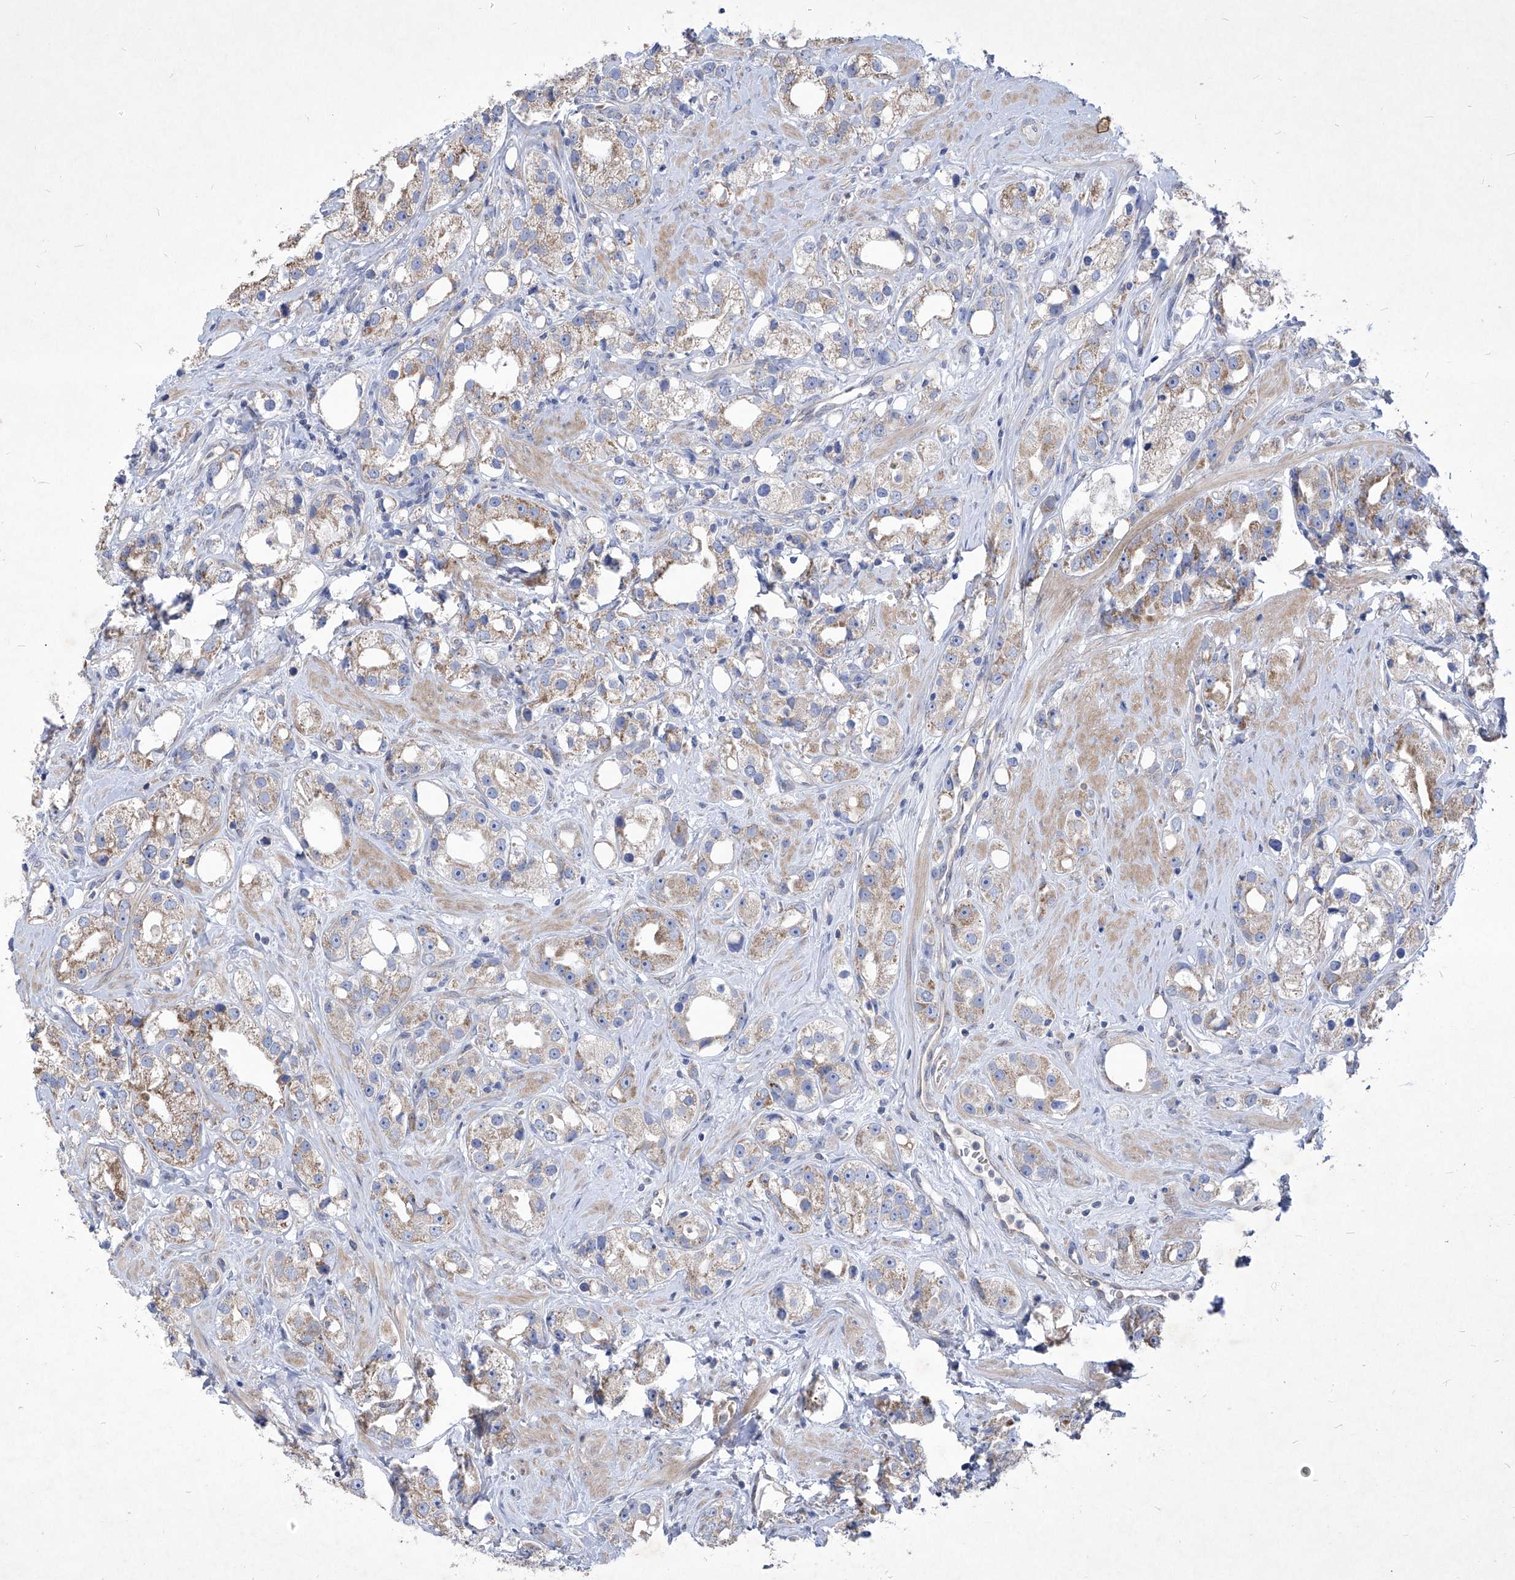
{"staining": {"intensity": "weak", "quantity": ">75%", "location": "cytoplasmic/membranous"}, "tissue": "prostate cancer", "cell_type": "Tumor cells", "image_type": "cancer", "snomed": [{"axis": "morphology", "description": "Adenocarcinoma, NOS"}, {"axis": "topography", "description": "Prostate"}], "caption": "Weak cytoplasmic/membranous staining is identified in about >75% of tumor cells in prostate cancer.", "gene": "COQ3", "patient": {"sex": "male", "age": 79}}